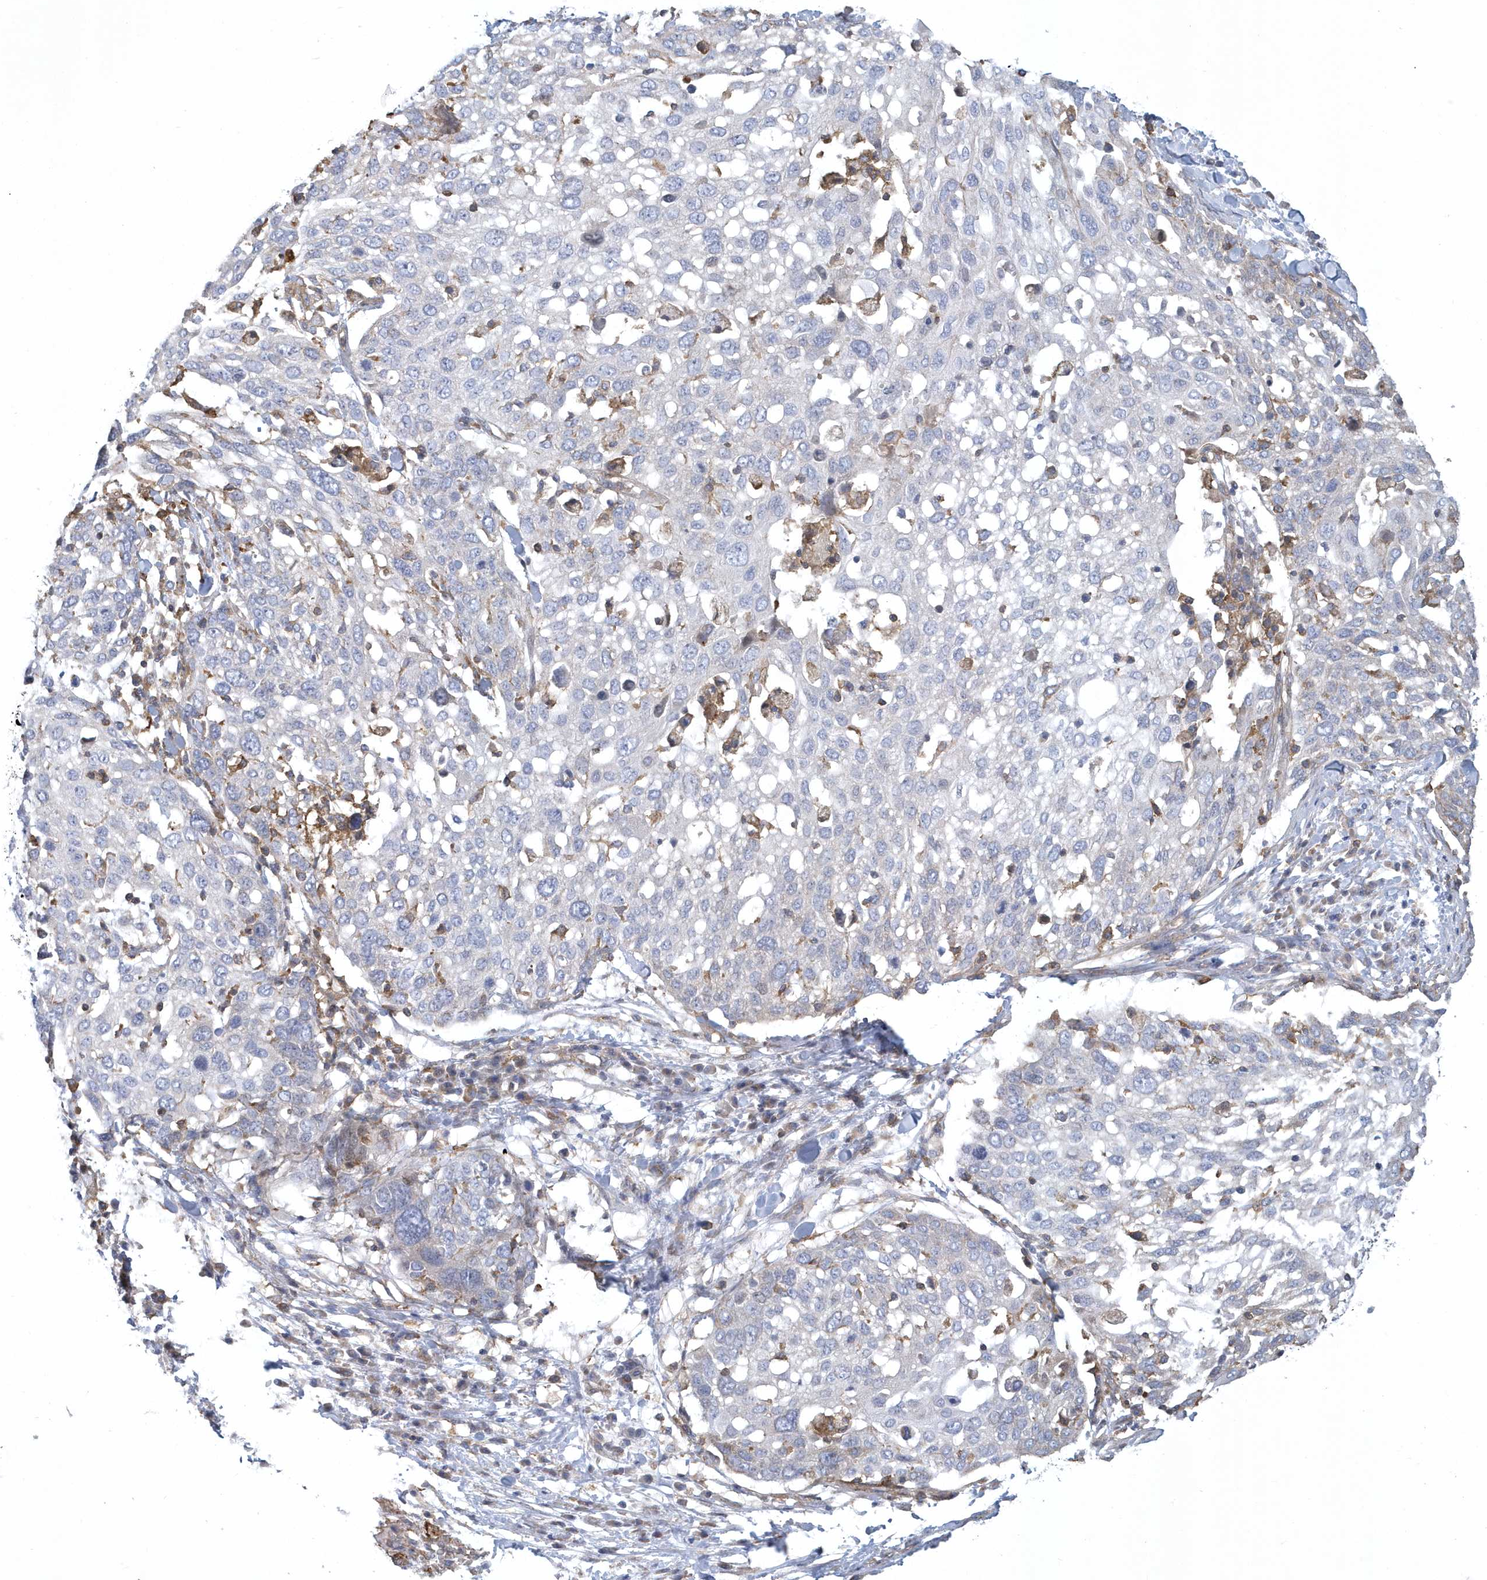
{"staining": {"intensity": "negative", "quantity": "none", "location": "none"}, "tissue": "lung cancer", "cell_type": "Tumor cells", "image_type": "cancer", "snomed": [{"axis": "morphology", "description": "Squamous cell carcinoma, NOS"}, {"axis": "topography", "description": "Lung"}], "caption": "A high-resolution image shows immunohistochemistry (IHC) staining of squamous cell carcinoma (lung), which shows no significant positivity in tumor cells.", "gene": "ARAP2", "patient": {"sex": "male", "age": 65}}